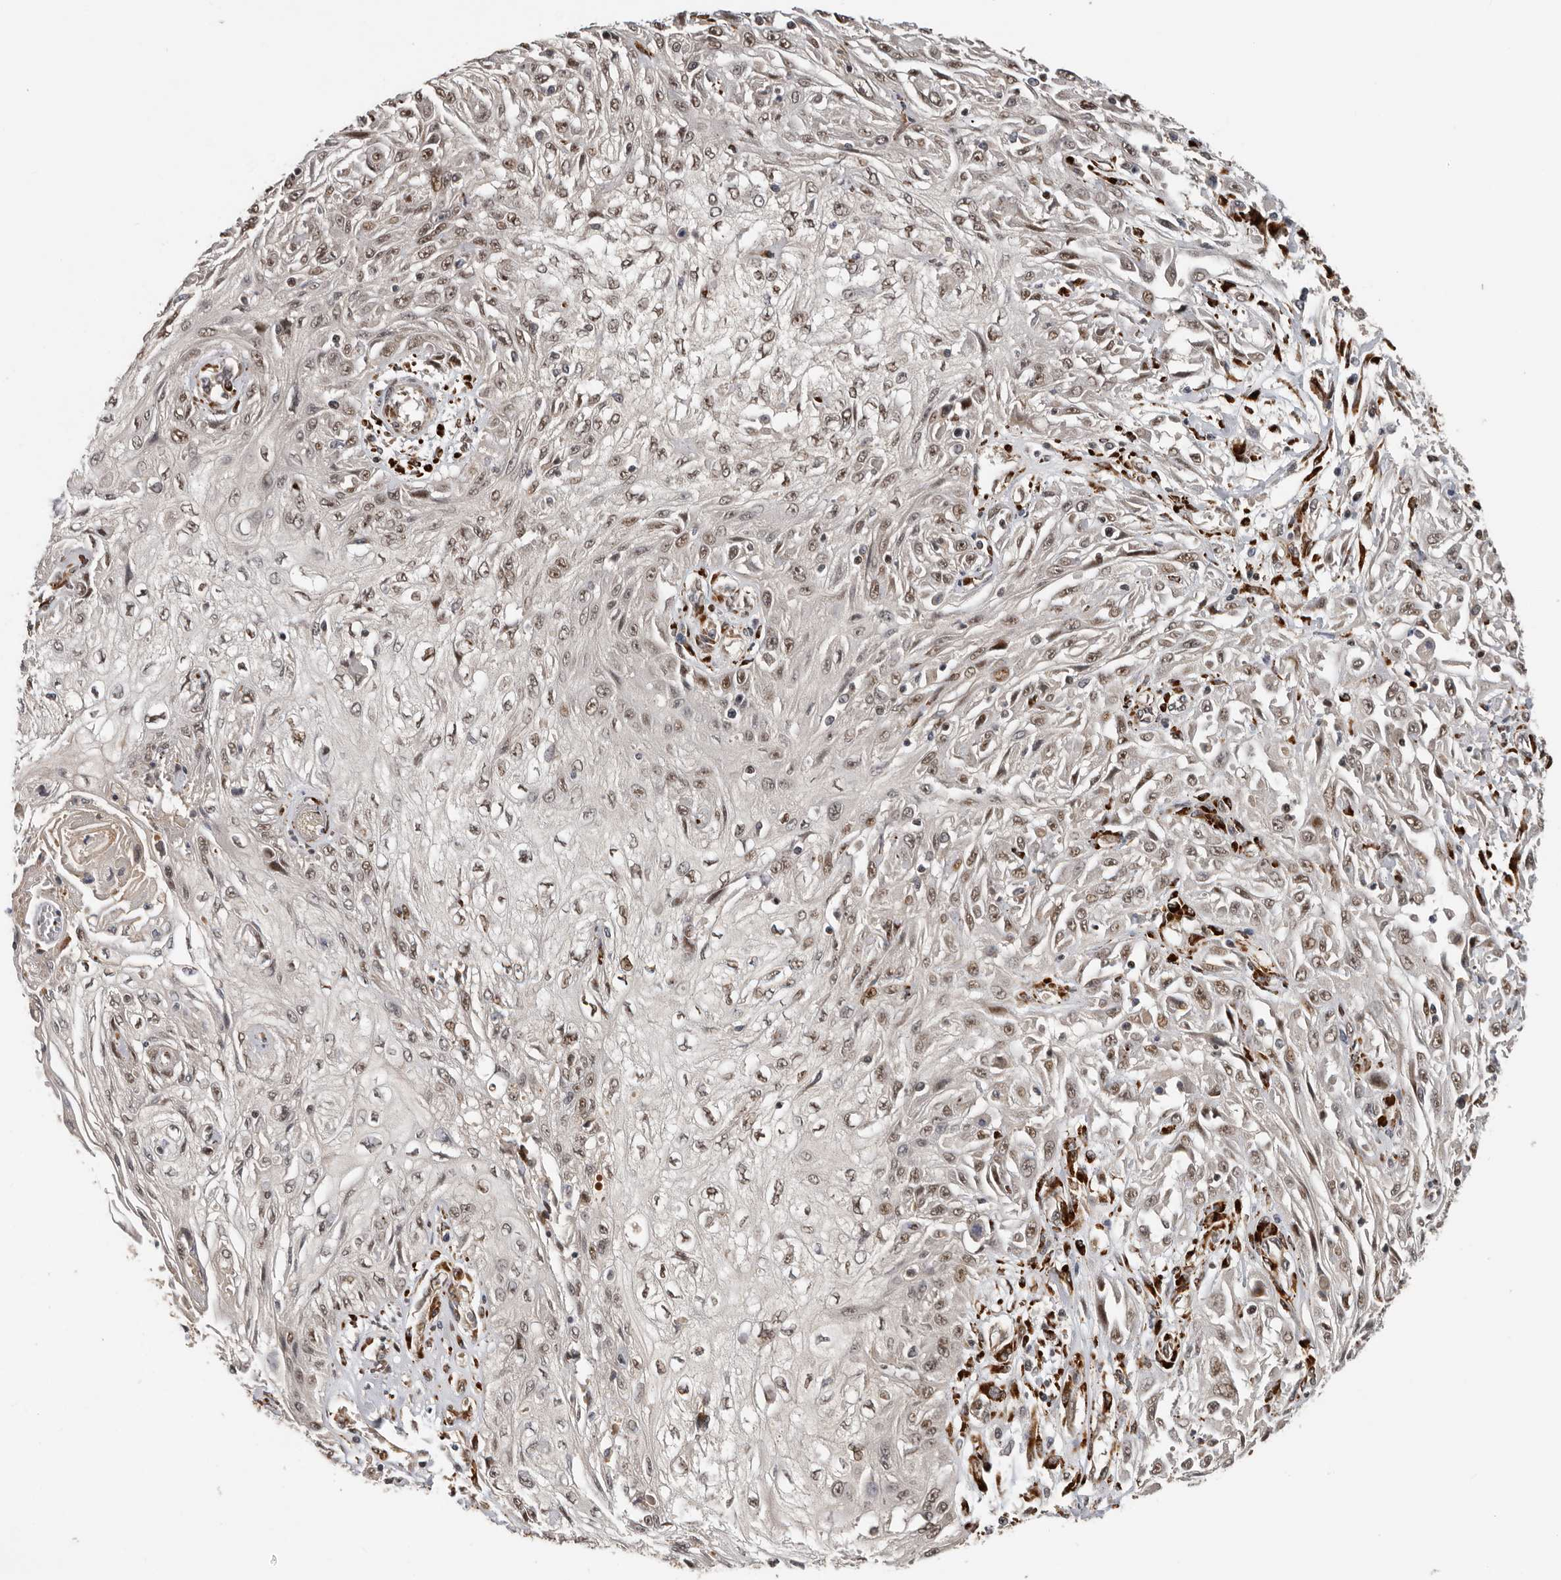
{"staining": {"intensity": "moderate", "quantity": ">75%", "location": "nuclear"}, "tissue": "skin cancer", "cell_type": "Tumor cells", "image_type": "cancer", "snomed": [{"axis": "morphology", "description": "Squamous cell carcinoma, NOS"}, {"axis": "morphology", "description": "Squamous cell carcinoma, metastatic, NOS"}, {"axis": "topography", "description": "Skin"}, {"axis": "topography", "description": "Lymph node"}], "caption": "A photomicrograph of skin metastatic squamous cell carcinoma stained for a protein shows moderate nuclear brown staining in tumor cells.", "gene": "HENMT1", "patient": {"sex": "male", "age": 75}}